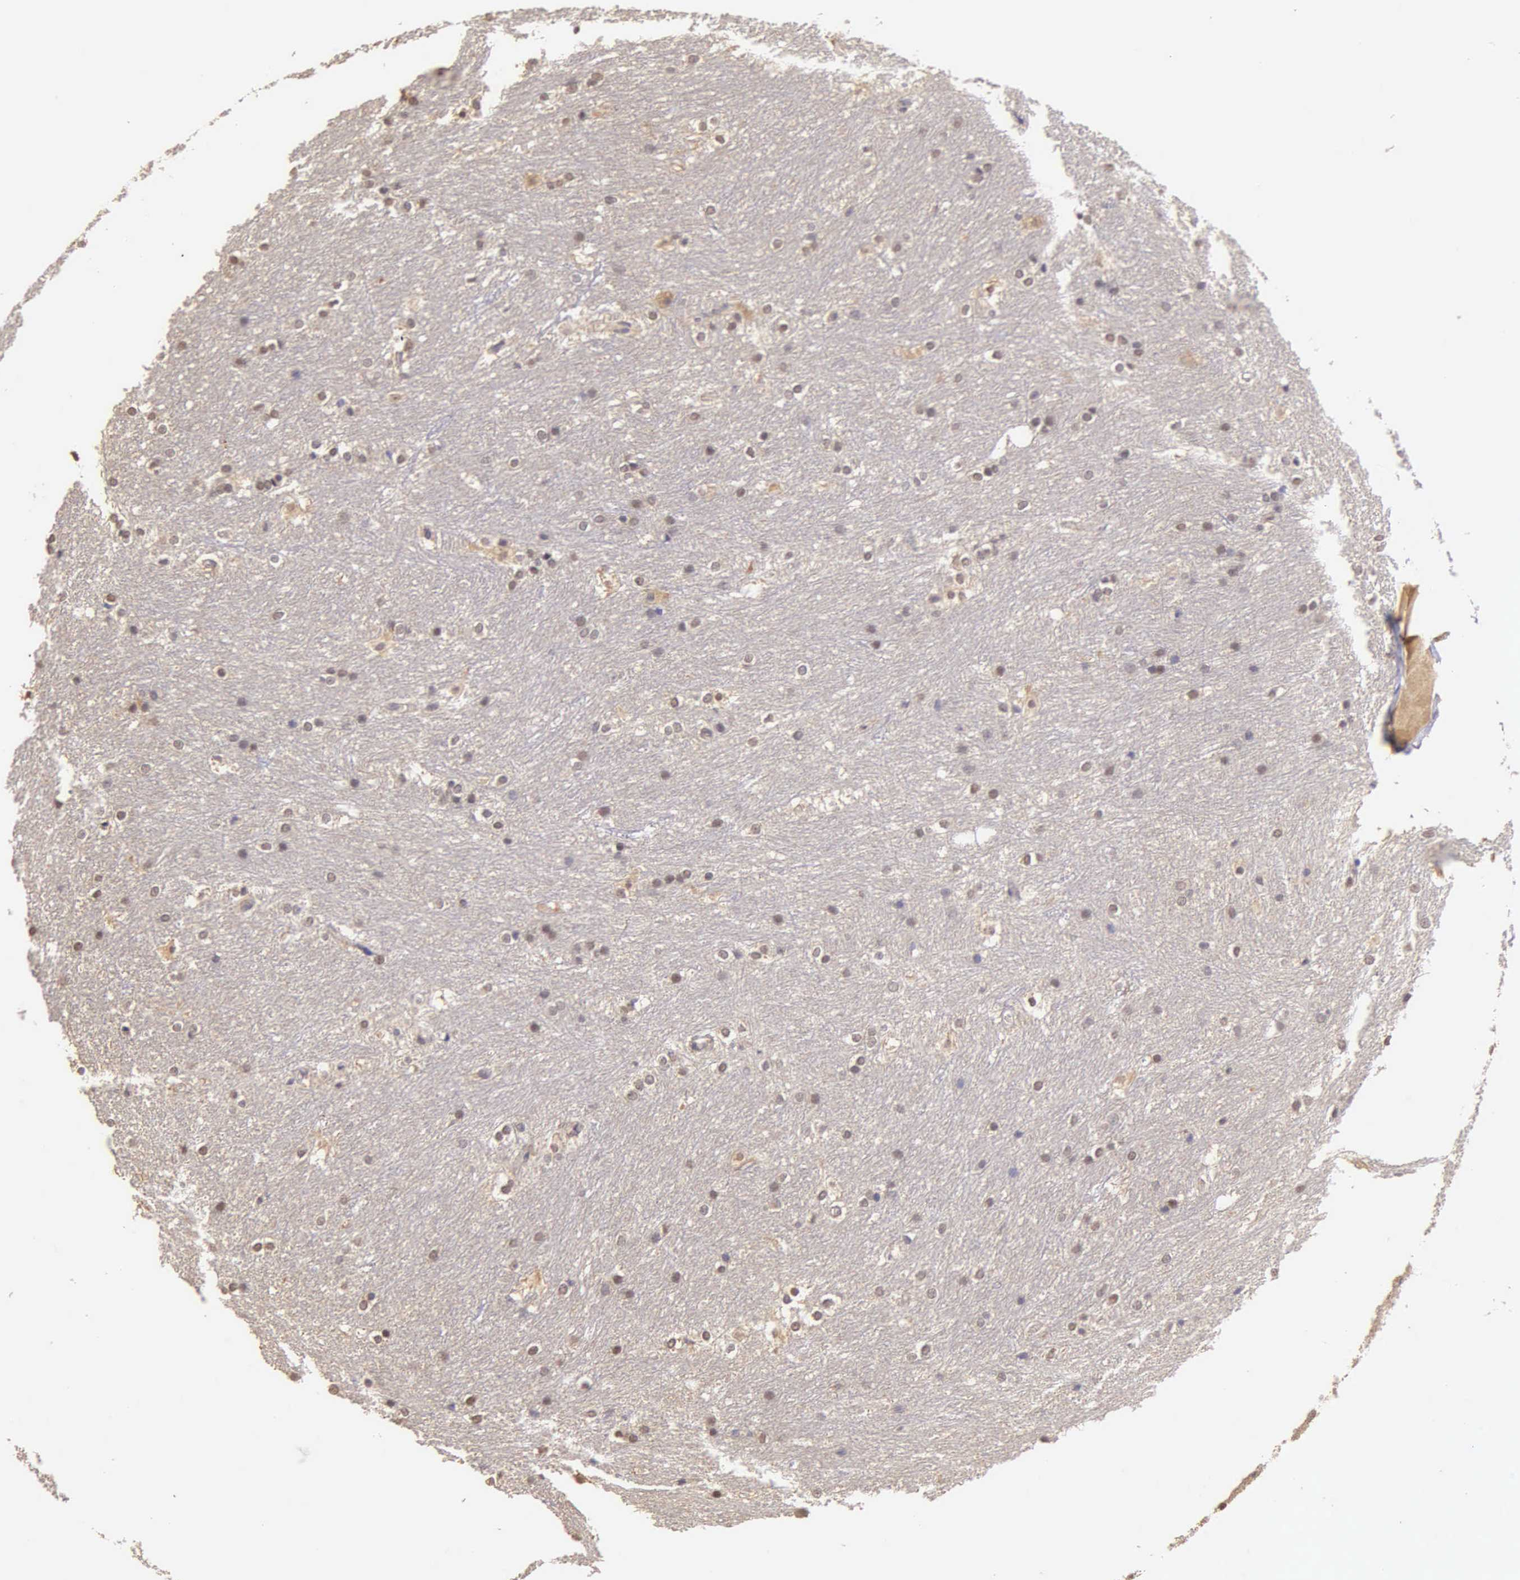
{"staining": {"intensity": "weak", "quantity": "25%-75%", "location": "nuclear"}, "tissue": "caudate", "cell_type": "Glial cells", "image_type": "normal", "snomed": [{"axis": "morphology", "description": "Normal tissue, NOS"}, {"axis": "topography", "description": "Lateral ventricle wall"}], "caption": "Glial cells demonstrate low levels of weak nuclear expression in approximately 25%-75% of cells in normal caudate.", "gene": "MKI67", "patient": {"sex": "female", "age": 19}}